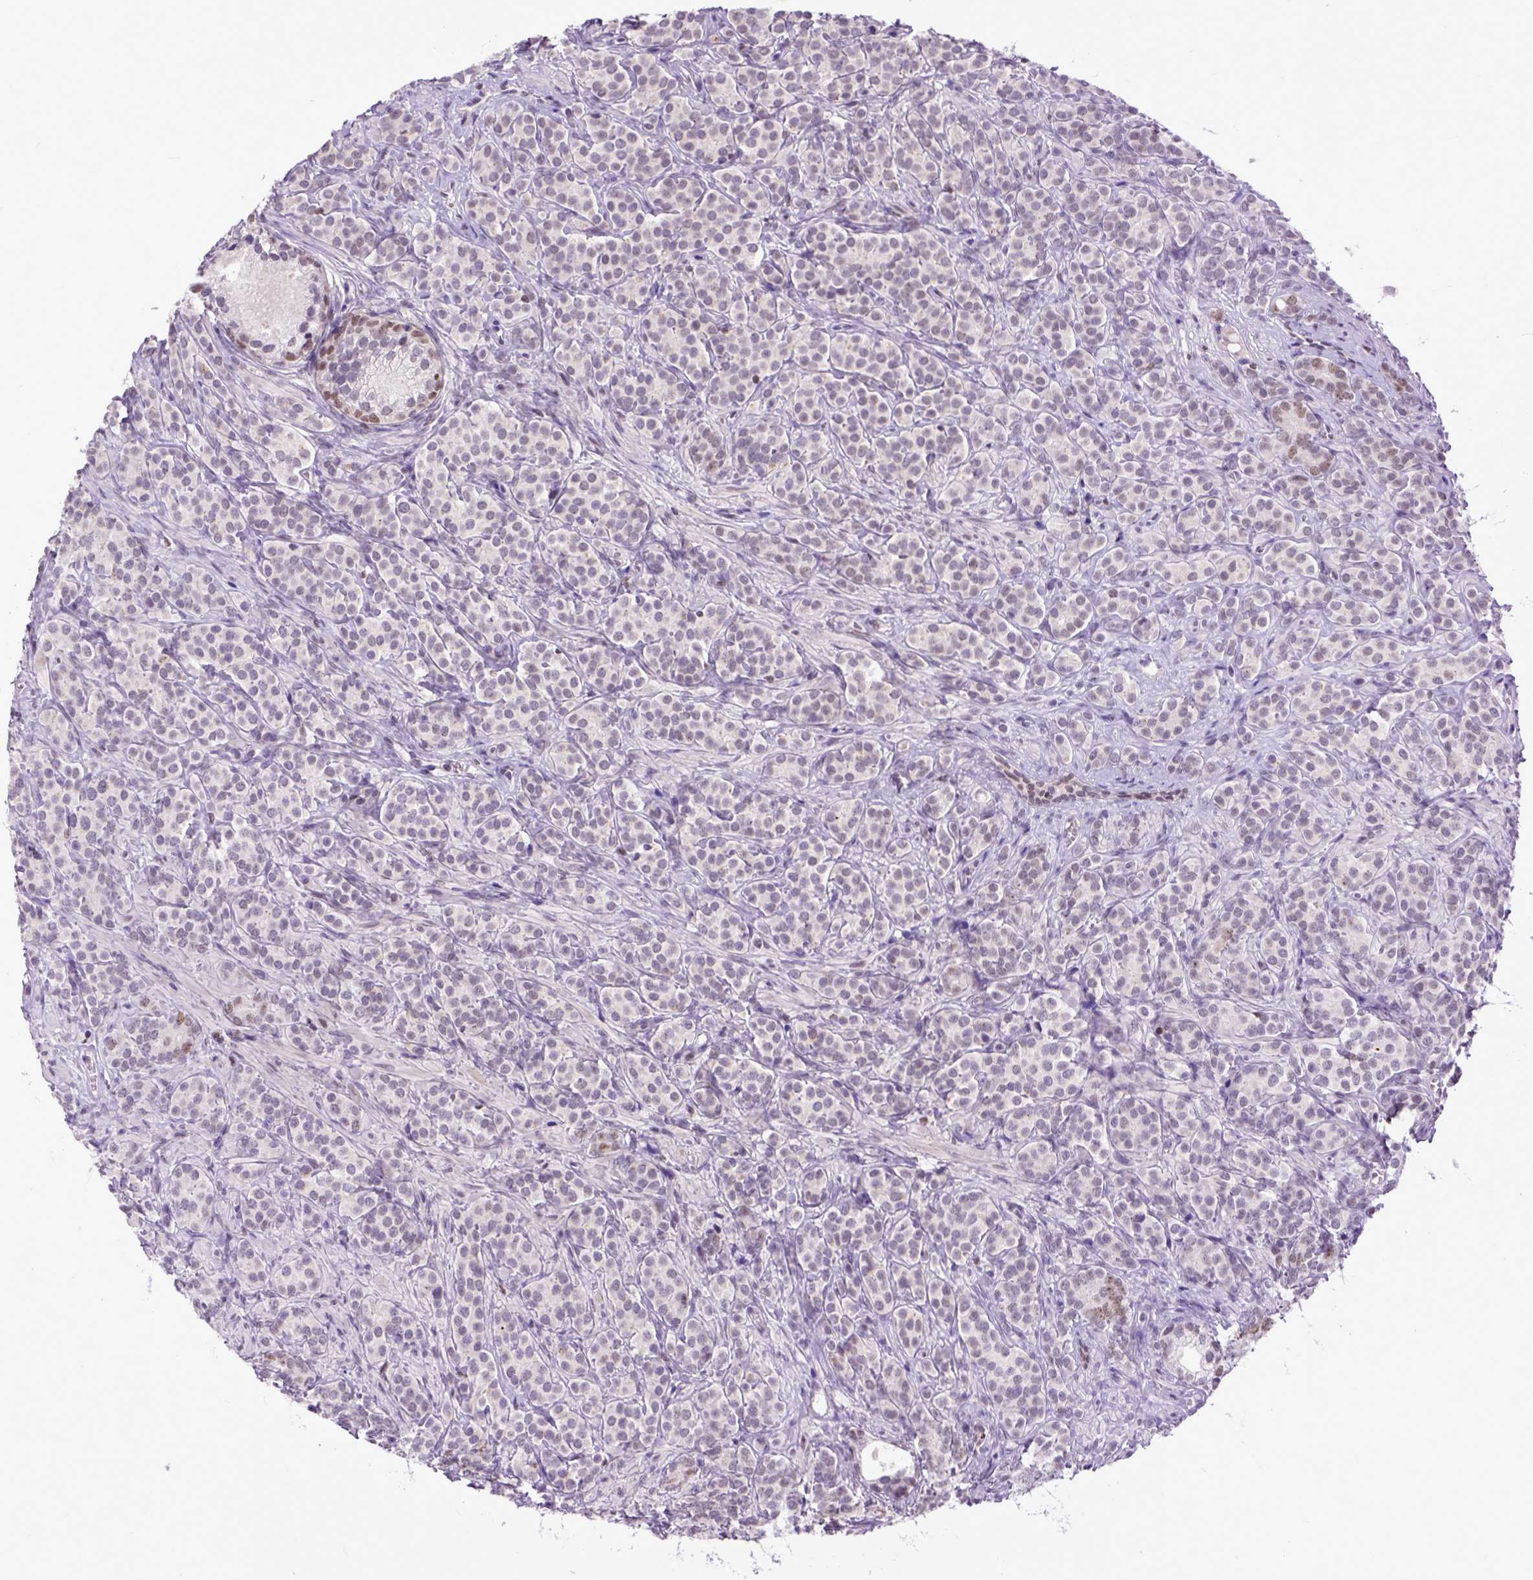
{"staining": {"intensity": "moderate", "quantity": "<25%", "location": "nuclear"}, "tissue": "prostate cancer", "cell_type": "Tumor cells", "image_type": "cancer", "snomed": [{"axis": "morphology", "description": "Adenocarcinoma, High grade"}, {"axis": "topography", "description": "Prostate"}], "caption": "IHC of prostate cancer exhibits low levels of moderate nuclear positivity in approximately <25% of tumor cells. (Stains: DAB in brown, nuclei in blue, Microscopy: brightfield microscopy at high magnification).", "gene": "RCC2", "patient": {"sex": "male", "age": 84}}